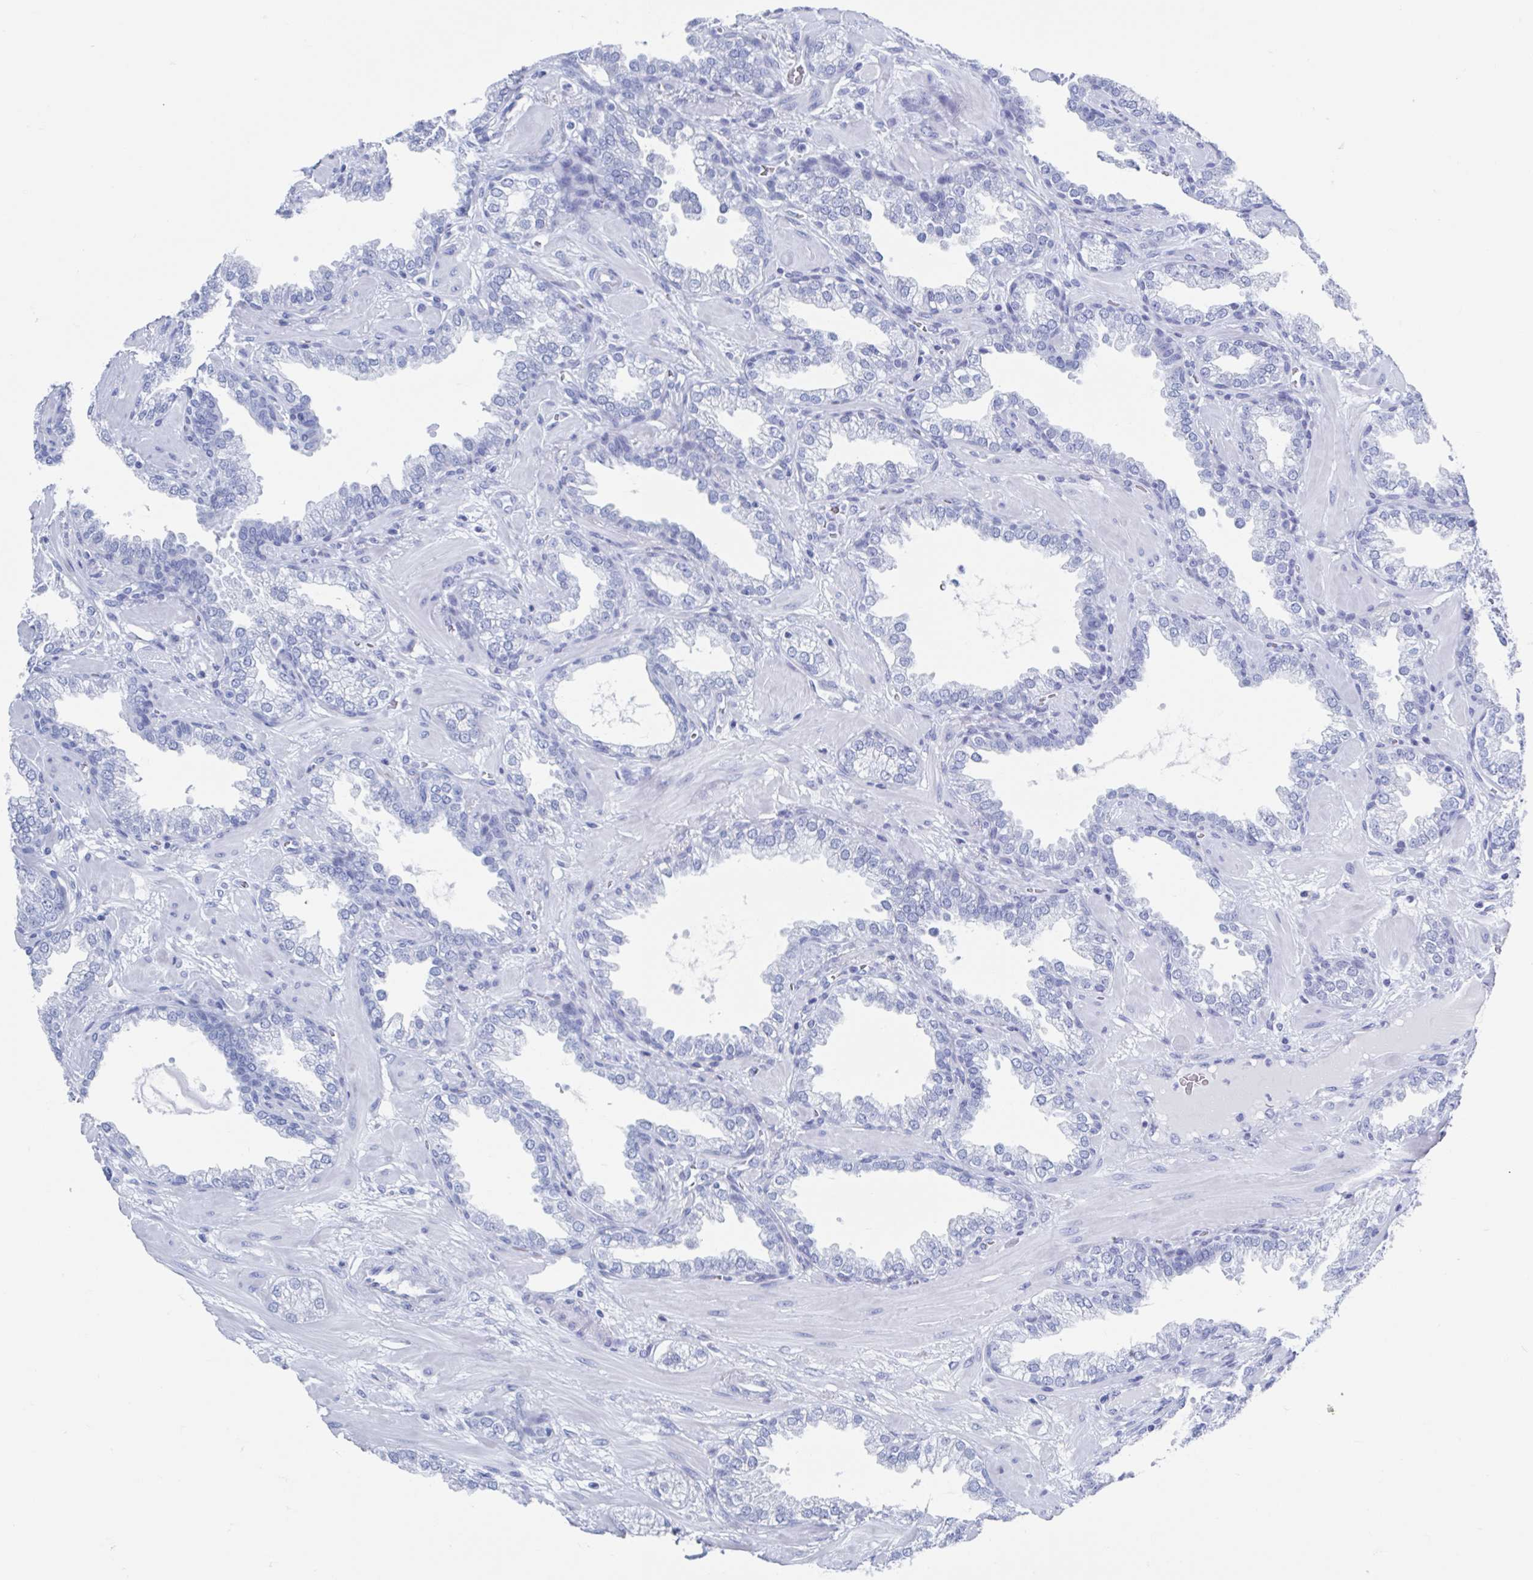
{"staining": {"intensity": "negative", "quantity": "none", "location": "none"}, "tissue": "prostate cancer", "cell_type": "Tumor cells", "image_type": "cancer", "snomed": [{"axis": "morphology", "description": "Adenocarcinoma, High grade"}, {"axis": "topography", "description": "Prostate"}], "caption": "Prostate cancer (adenocarcinoma (high-grade)) was stained to show a protein in brown. There is no significant expression in tumor cells. (DAB immunohistochemistry, high magnification).", "gene": "C10orf53", "patient": {"sex": "male", "age": 60}}